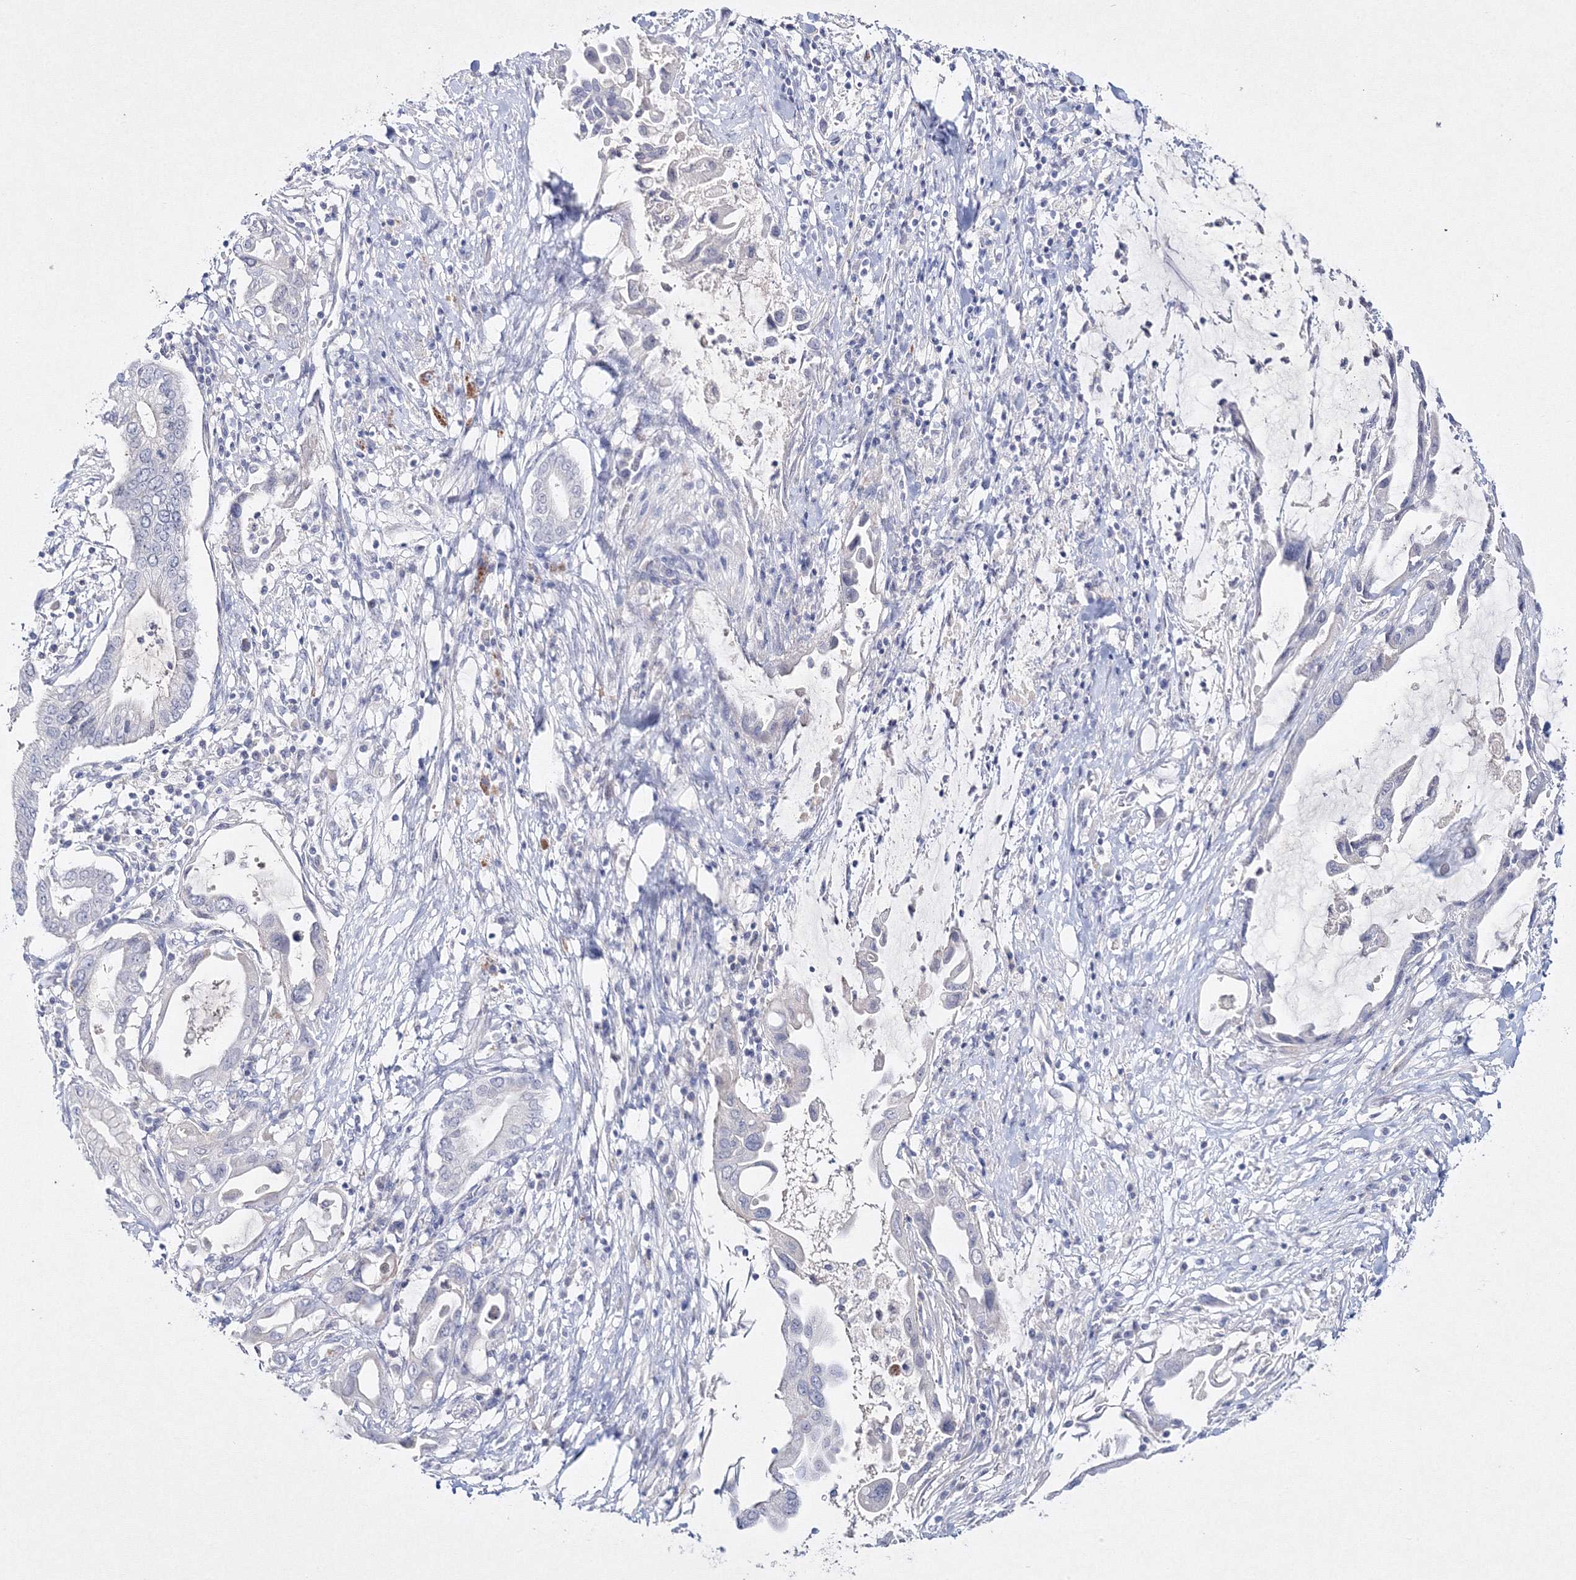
{"staining": {"intensity": "negative", "quantity": "none", "location": "none"}, "tissue": "pancreatic cancer", "cell_type": "Tumor cells", "image_type": "cancer", "snomed": [{"axis": "morphology", "description": "Adenocarcinoma, NOS"}, {"axis": "topography", "description": "Pancreas"}], "caption": "This is a photomicrograph of IHC staining of pancreatic cancer, which shows no expression in tumor cells. (DAB (3,3'-diaminobenzidine) IHC, high magnification).", "gene": "NEU4", "patient": {"sex": "female", "age": 57}}